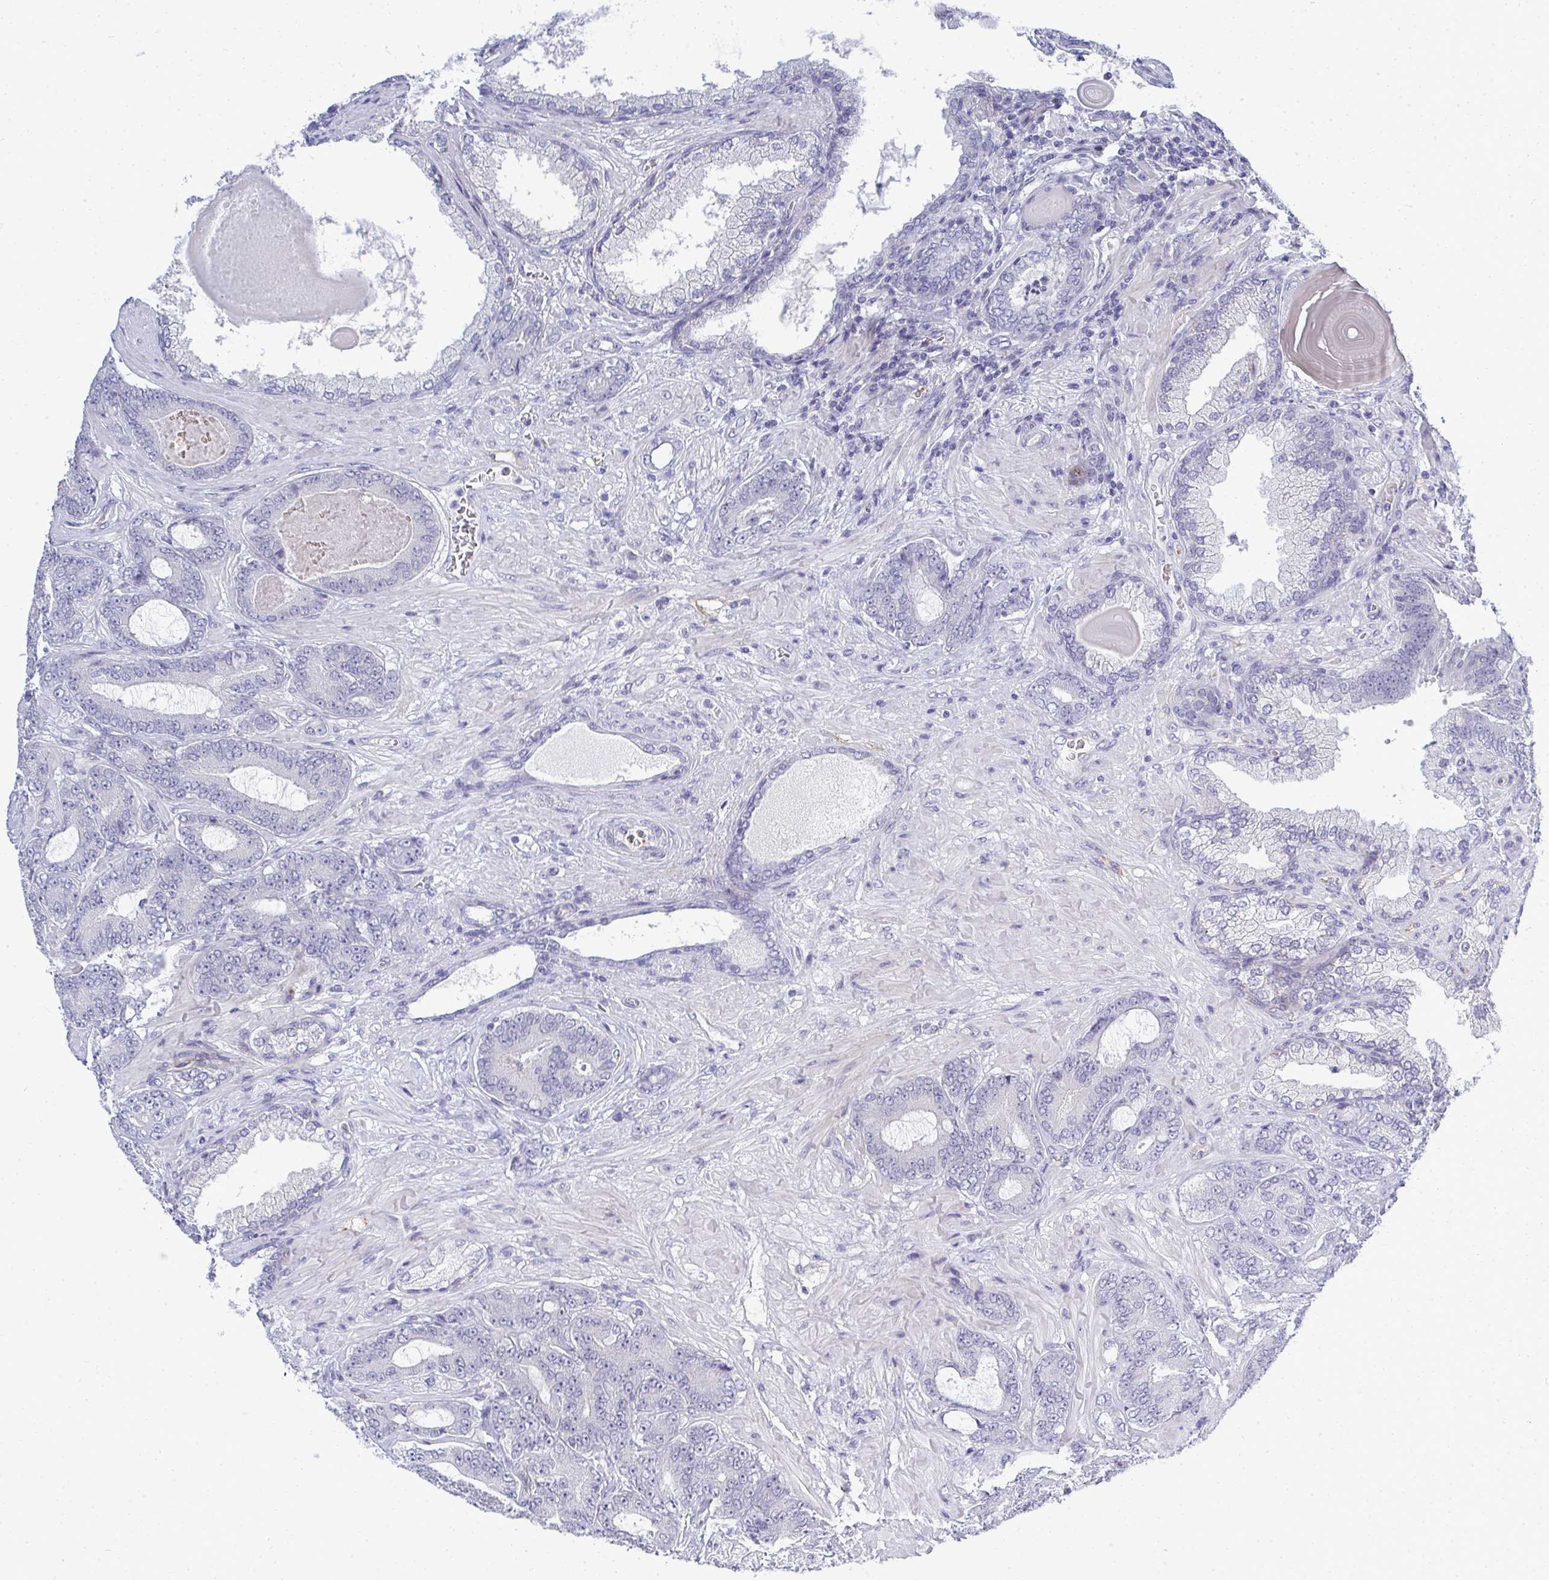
{"staining": {"intensity": "negative", "quantity": "none", "location": "none"}, "tissue": "prostate cancer", "cell_type": "Tumor cells", "image_type": "cancer", "snomed": [{"axis": "morphology", "description": "Adenocarcinoma, High grade"}, {"axis": "topography", "description": "Prostate"}], "caption": "Tumor cells show no significant positivity in high-grade adenocarcinoma (prostate). Brightfield microscopy of immunohistochemistry stained with DAB (brown) and hematoxylin (blue), captured at high magnification.", "gene": "TMEM82", "patient": {"sex": "male", "age": 62}}